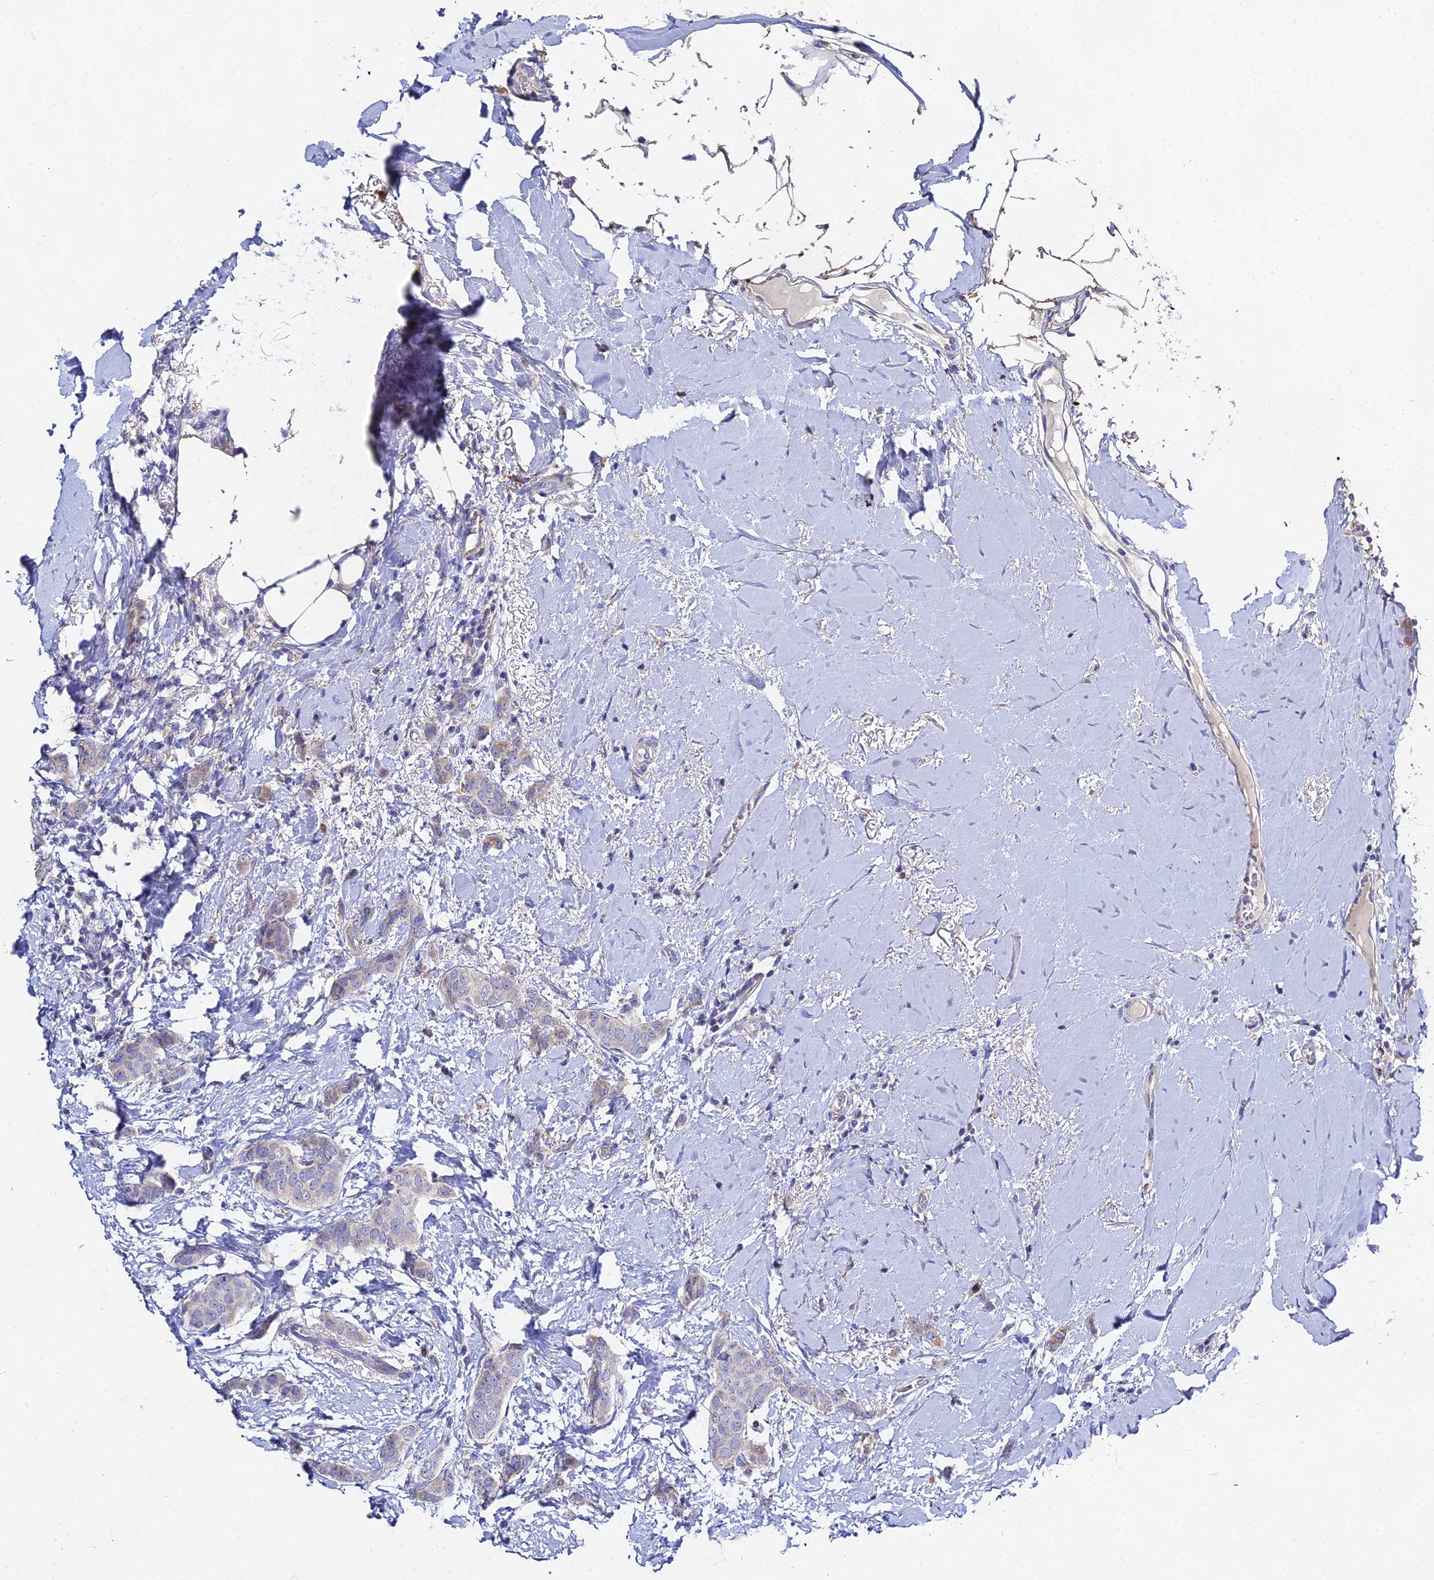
{"staining": {"intensity": "weak", "quantity": "25%-75%", "location": "cytoplasmic/membranous"}, "tissue": "breast cancer", "cell_type": "Tumor cells", "image_type": "cancer", "snomed": [{"axis": "morphology", "description": "Duct carcinoma"}, {"axis": "topography", "description": "Breast"}], "caption": "Immunohistochemical staining of breast cancer demonstrates low levels of weak cytoplasmic/membranous protein expression in approximately 25%-75% of tumor cells.", "gene": "PPP2R2C", "patient": {"sex": "female", "age": 72}}